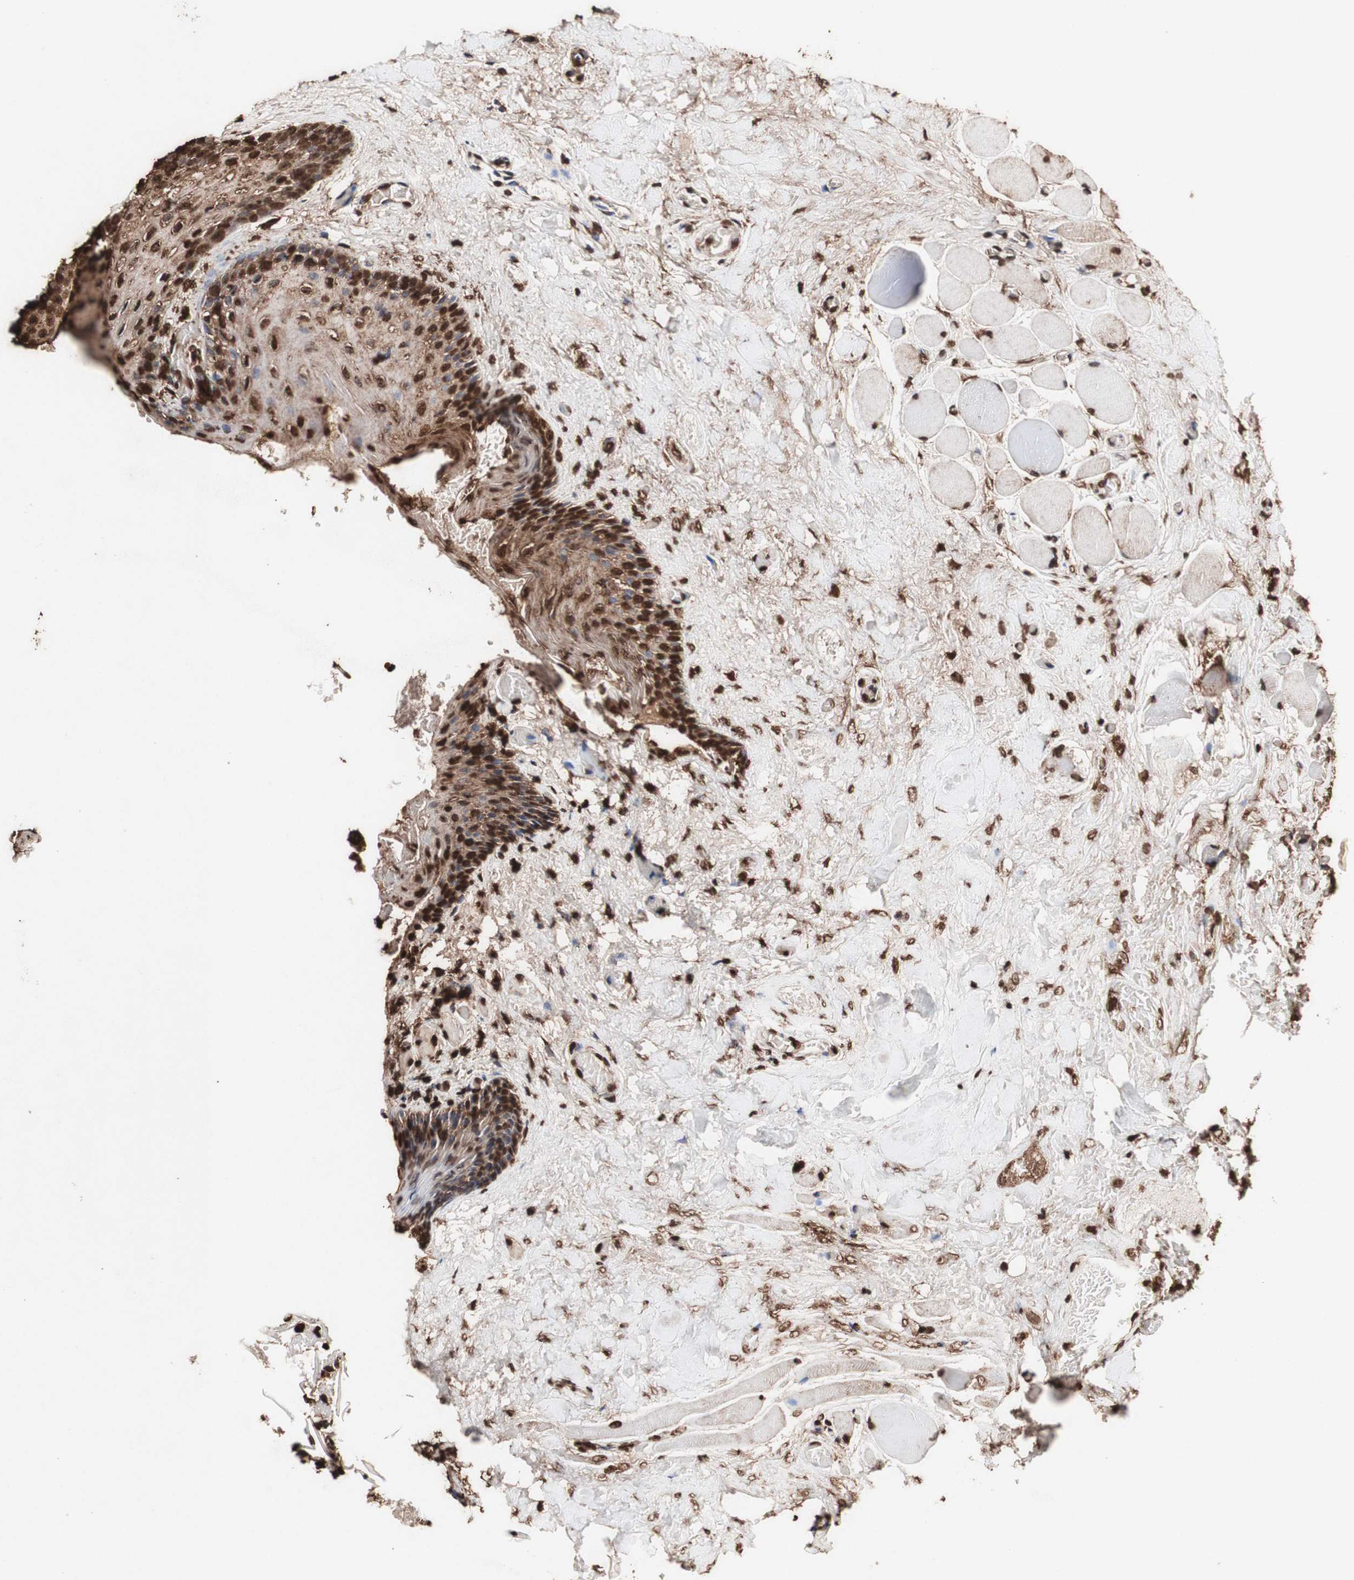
{"staining": {"intensity": "strong", "quantity": ">75%", "location": "cytoplasmic/membranous,nuclear"}, "tissue": "oral mucosa", "cell_type": "Squamous epithelial cells", "image_type": "normal", "snomed": [{"axis": "morphology", "description": "Normal tissue, NOS"}, {"axis": "morphology", "description": "Squamous cell carcinoma, NOS"}, {"axis": "topography", "description": "Skeletal muscle"}, {"axis": "topography", "description": "Adipose tissue"}, {"axis": "topography", "description": "Vascular tissue"}, {"axis": "topography", "description": "Oral tissue"}, {"axis": "topography", "description": "Peripheral nerve tissue"}, {"axis": "topography", "description": "Head-Neck"}], "caption": "The micrograph reveals staining of benign oral mucosa, revealing strong cytoplasmic/membranous,nuclear protein expression (brown color) within squamous epithelial cells. The protein of interest is shown in brown color, while the nuclei are stained blue.", "gene": "PIDD1", "patient": {"sex": "male", "age": 71}}